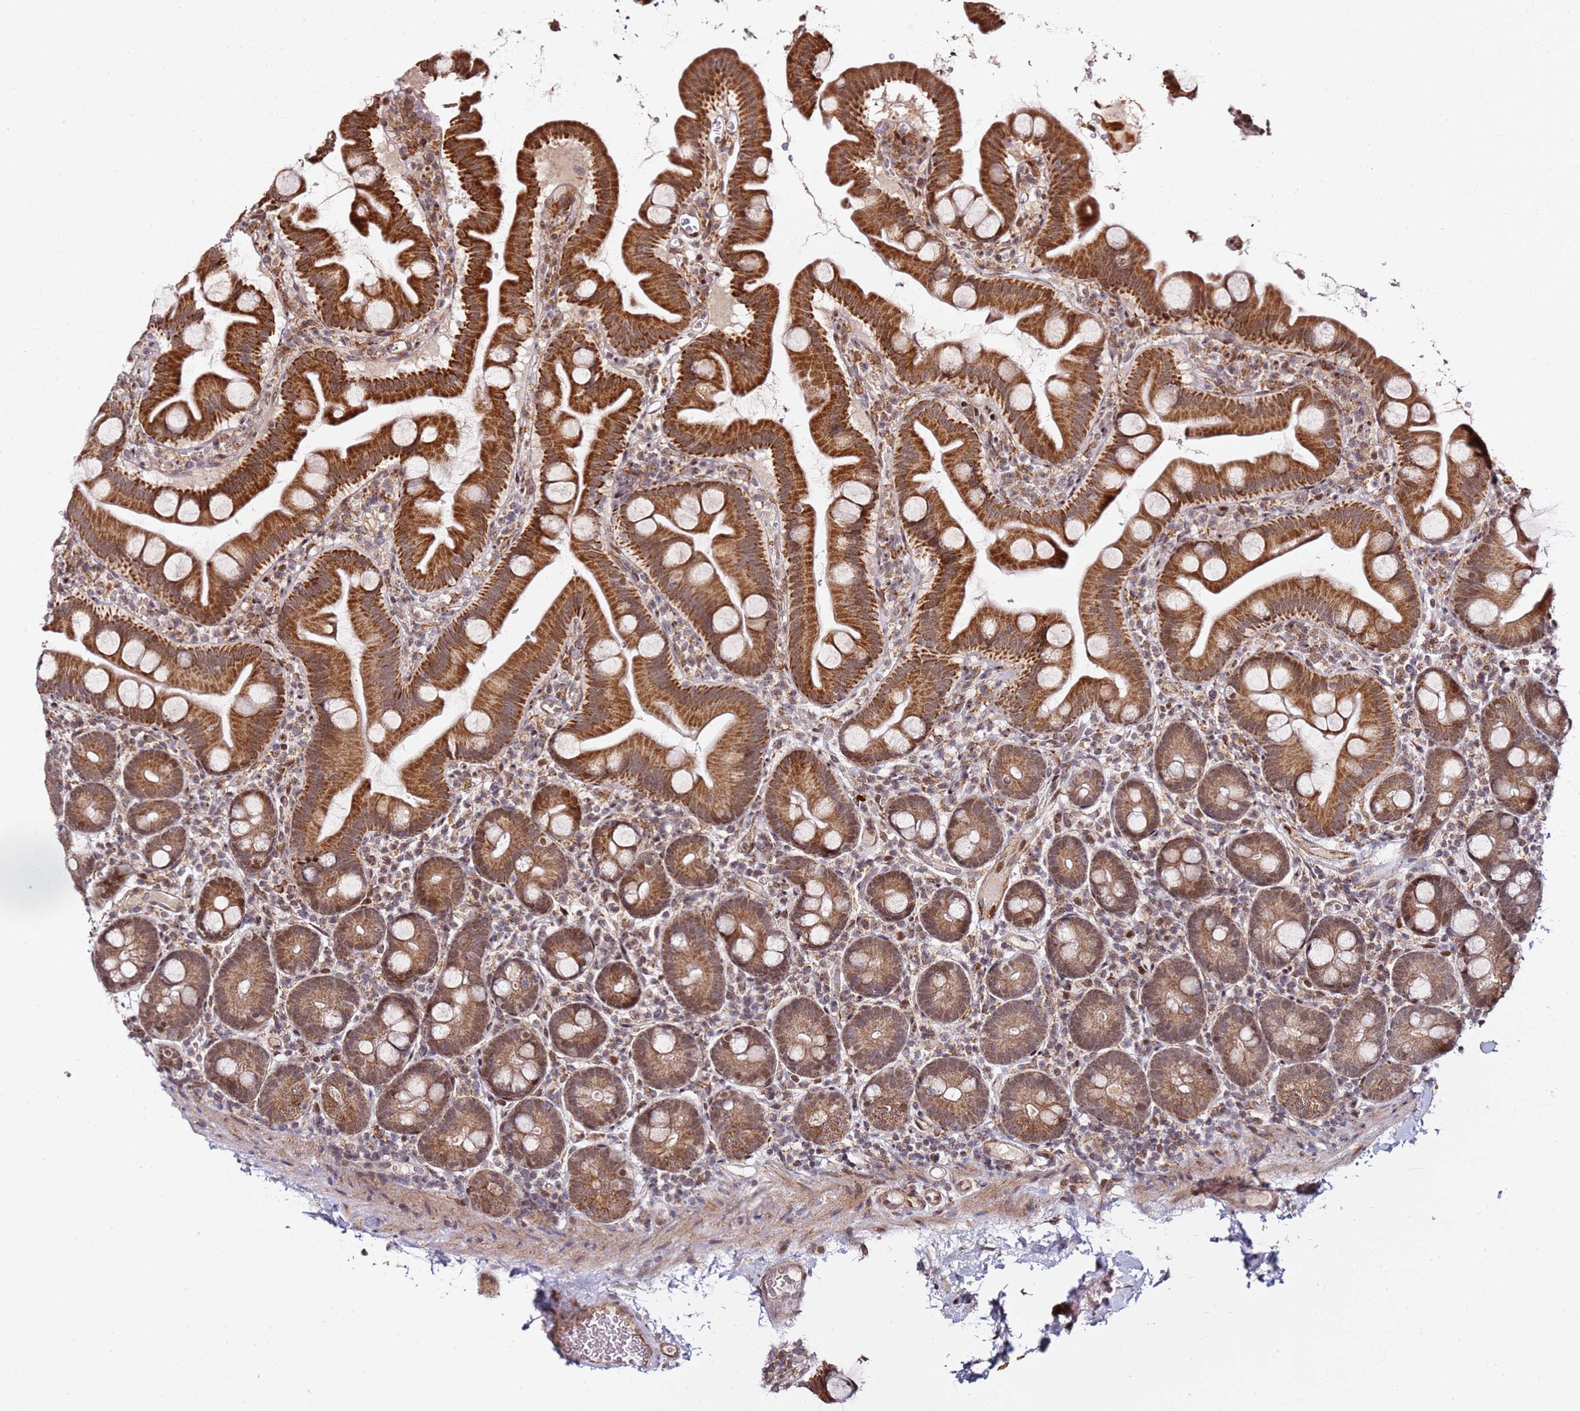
{"staining": {"intensity": "strong", "quantity": ">75%", "location": "cytoplasmic/membranous,nuclear"}, "tissue": "small intestine", "cell_type": "Glandular cells", "image_type": "normal", "snomed": [{"axis": "morphology", "description": "Normal tissue, NOS"}, {"axis": "topography", "description": "Small intestine"}], "caption": "Immunohistochemistry (DAB) staining of benign small intestine demonstrates strong cytoplasmic/membranous,nuclear protein expression in about >75% of glandular cells. (IHC, brightfield microscopy, high magnification).", "gene": "TP53AIP1", "patient": {"sex": "female", "age": 68}}